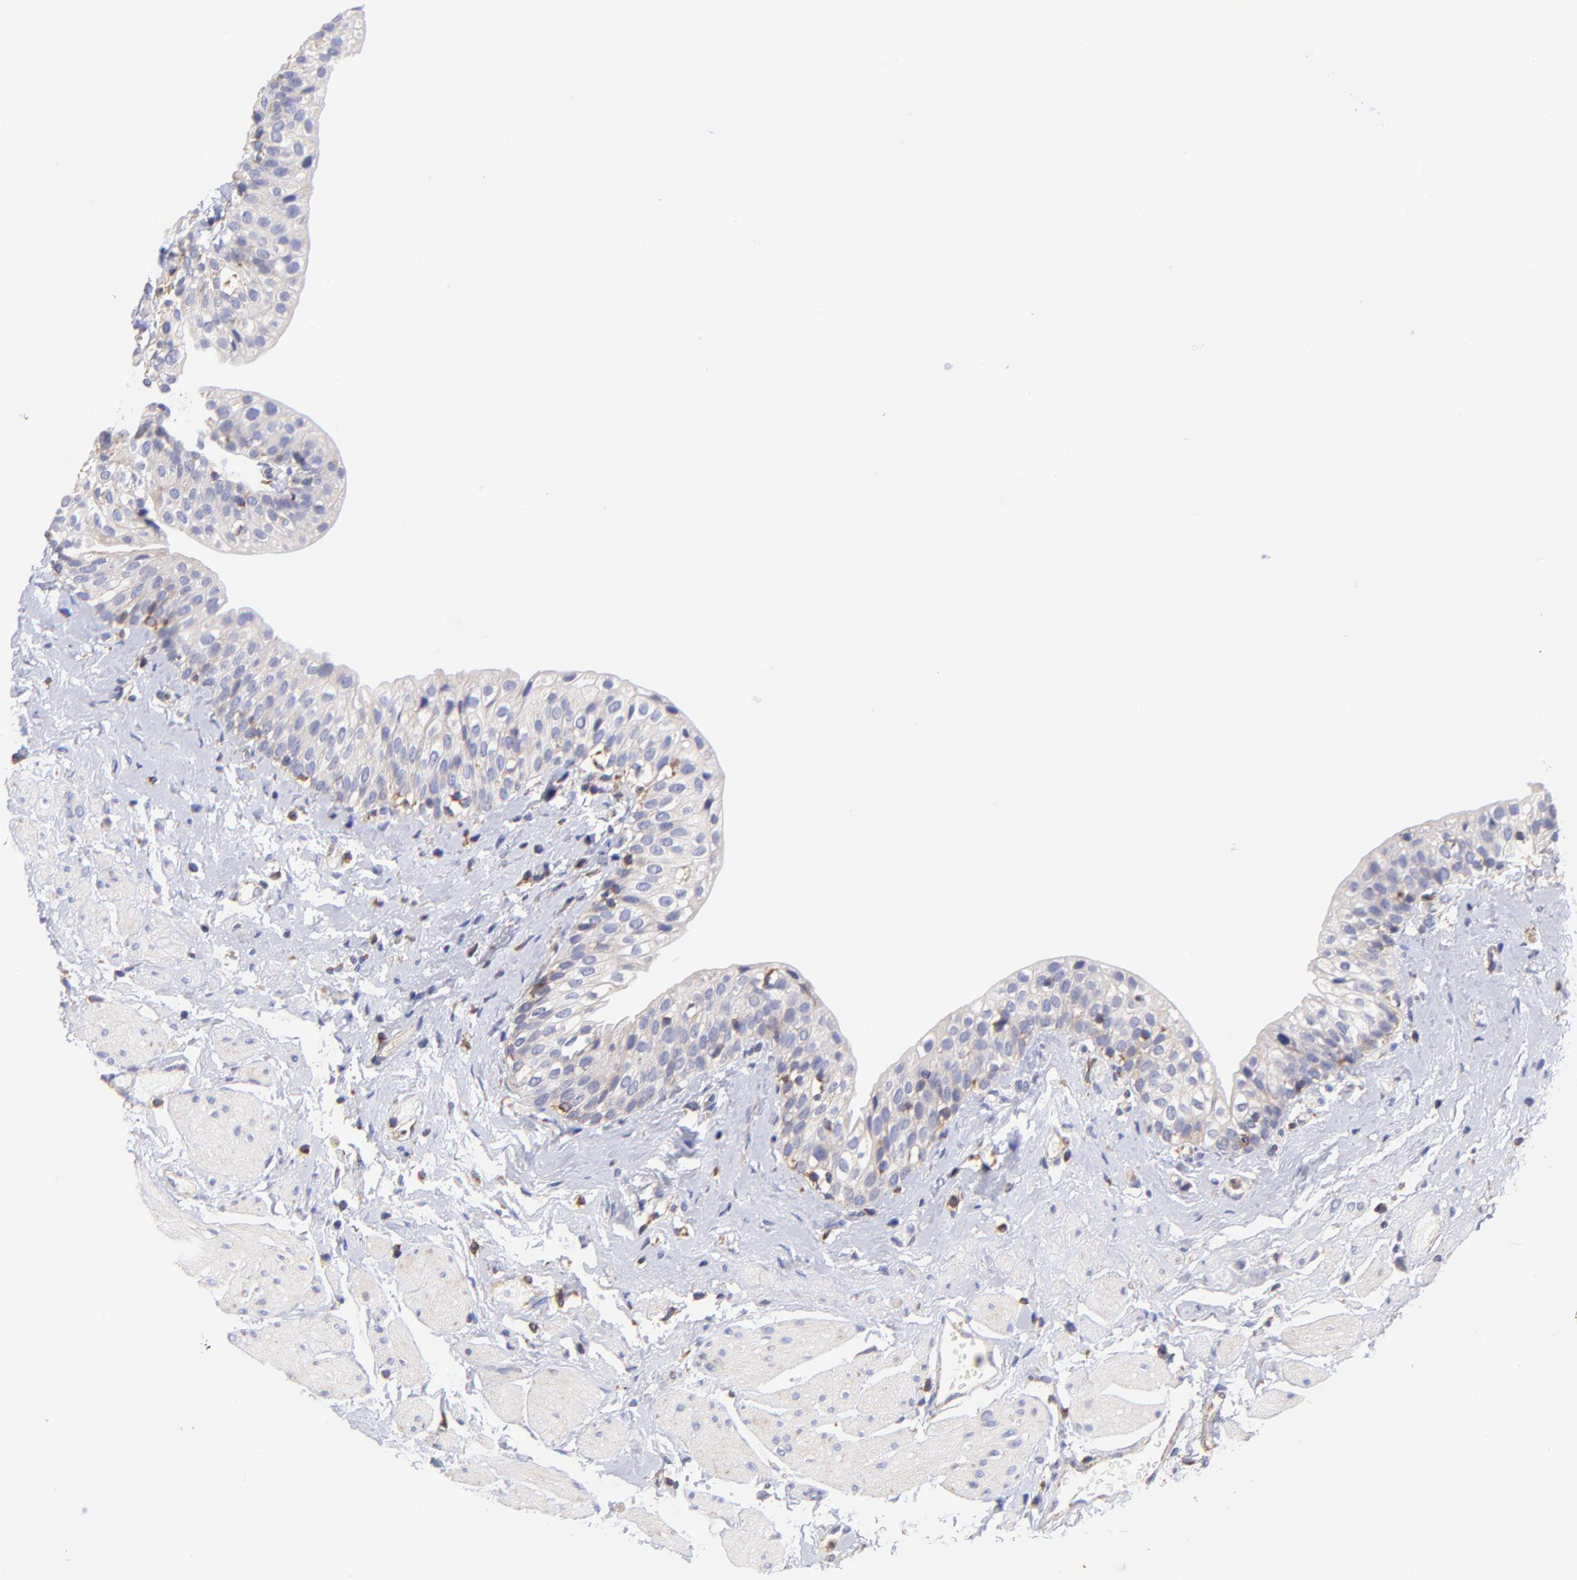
{"staining": {"intensity": "weak", "quantity": "25%-75%", "location": "cytoplasmic/membranous"}, "tissue": "urinary bladder", "cell_type": "Urothelial cells", "image_type": "normal", "snomed": [{"axis": "morphology", "description": "Normal tissue, NOS"}, {"axis": "topography", "description": "Urinary bladder"}], "caption": "Brown immunohistochemical staining in benign urinary bladder displays weak cytoplasmic/membranous expression in approximately 25%-75% of urothelial cells.", "gene": "PREX1", "patient": {"sex": "male", "age": 59}}